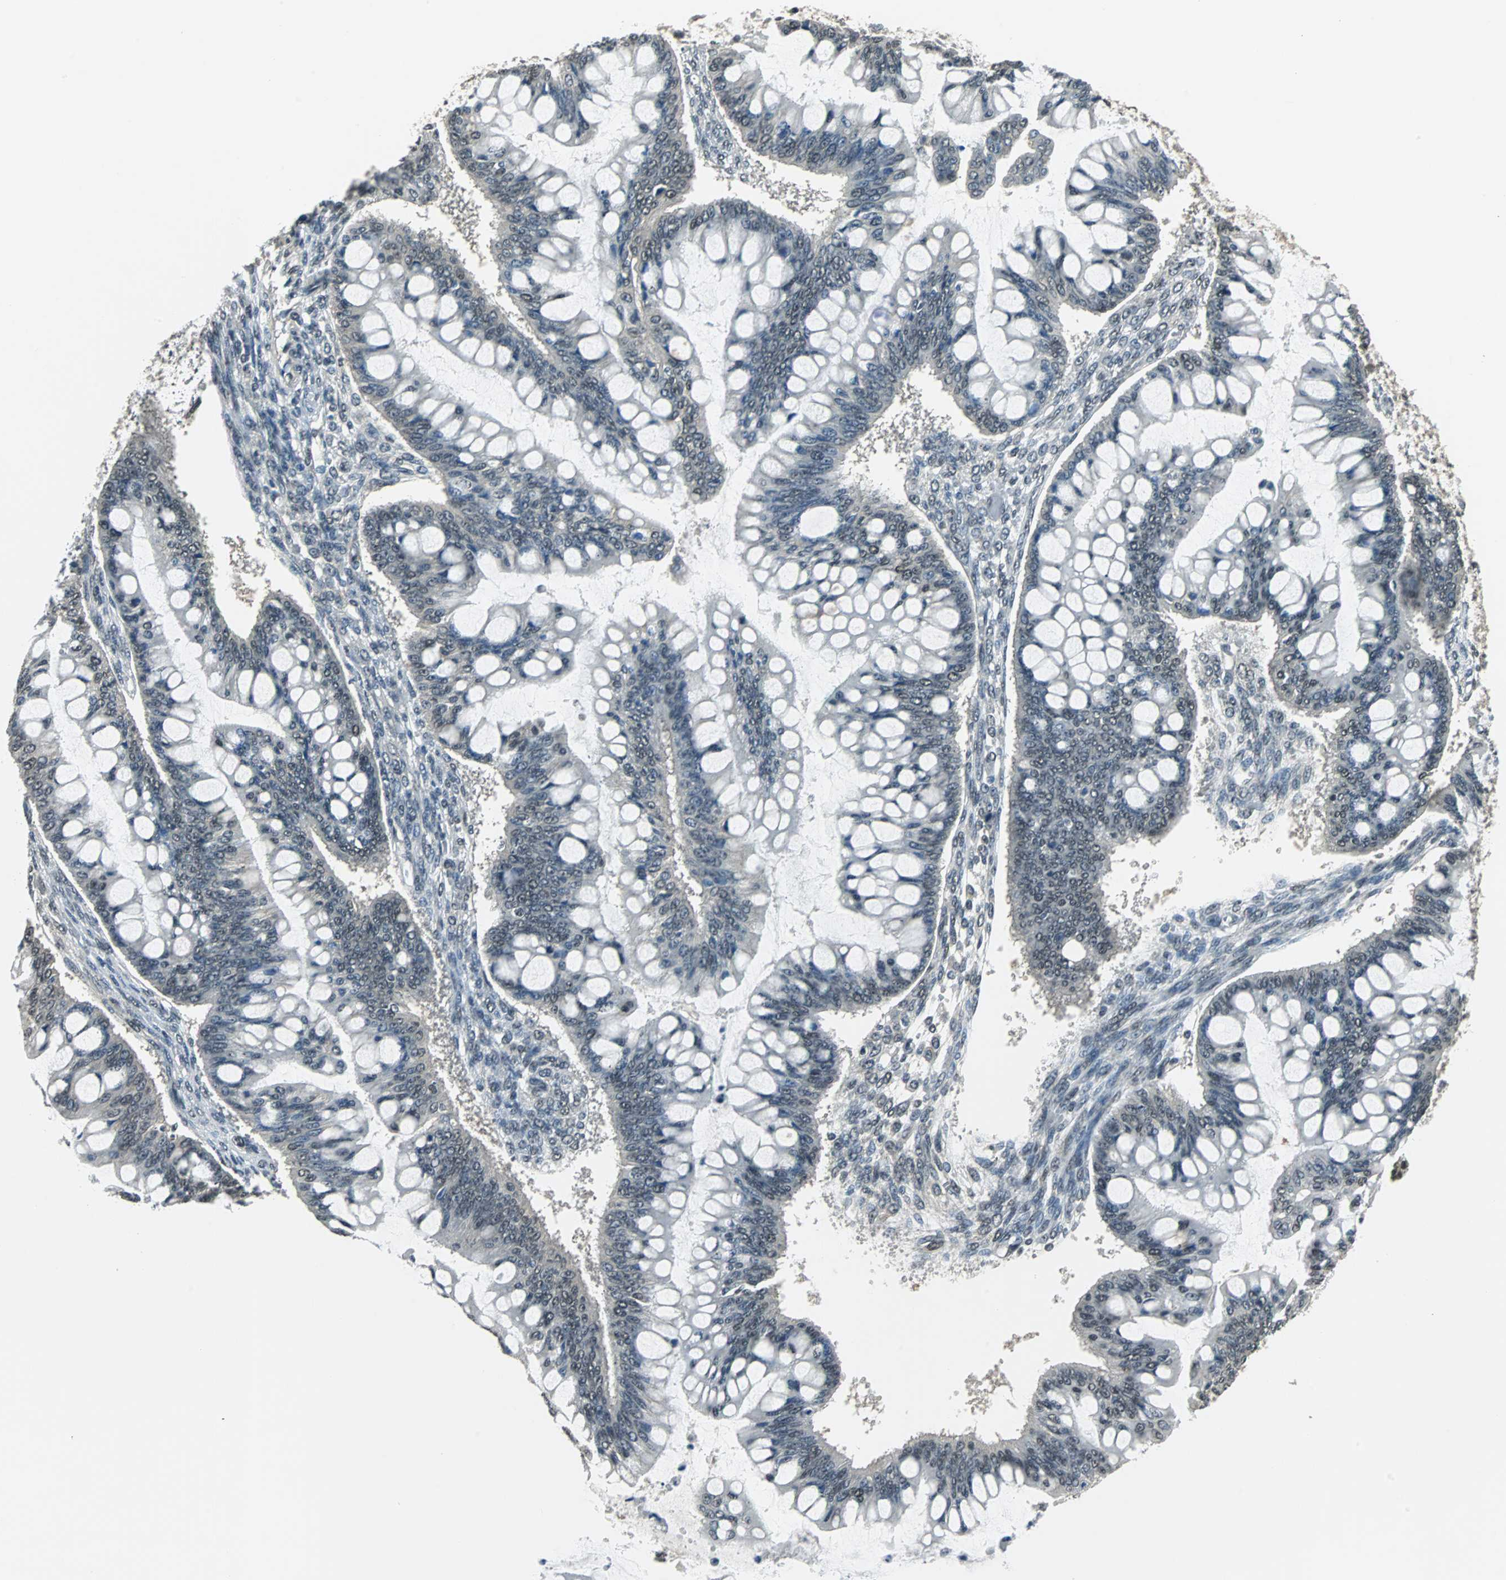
{"staining": {"intensity": "weak", "quantity": "25%-75%", "location": "cytoplasmic/membranous"}, "tissue": "ovarian cancer", "cell_type": "Tumor cells", "image_type": "cancer", "snomed": [{"axis": "morphology", "description": "Cystadenocarcinoma, mucinous, NOS"}, {"axis": "topography", "description": "Ovary"}], "caption": "IHC (DAB) staining of ovarian cancer (mucinous cystadenocarcinoma) shows weak cytoplasmic/membranous protein positivity in approximately 25%-75% of tumor cells. Nuclei are stained in blue.", "gene": "RBM14", "patient": {"sex": "female", "age": 73}}